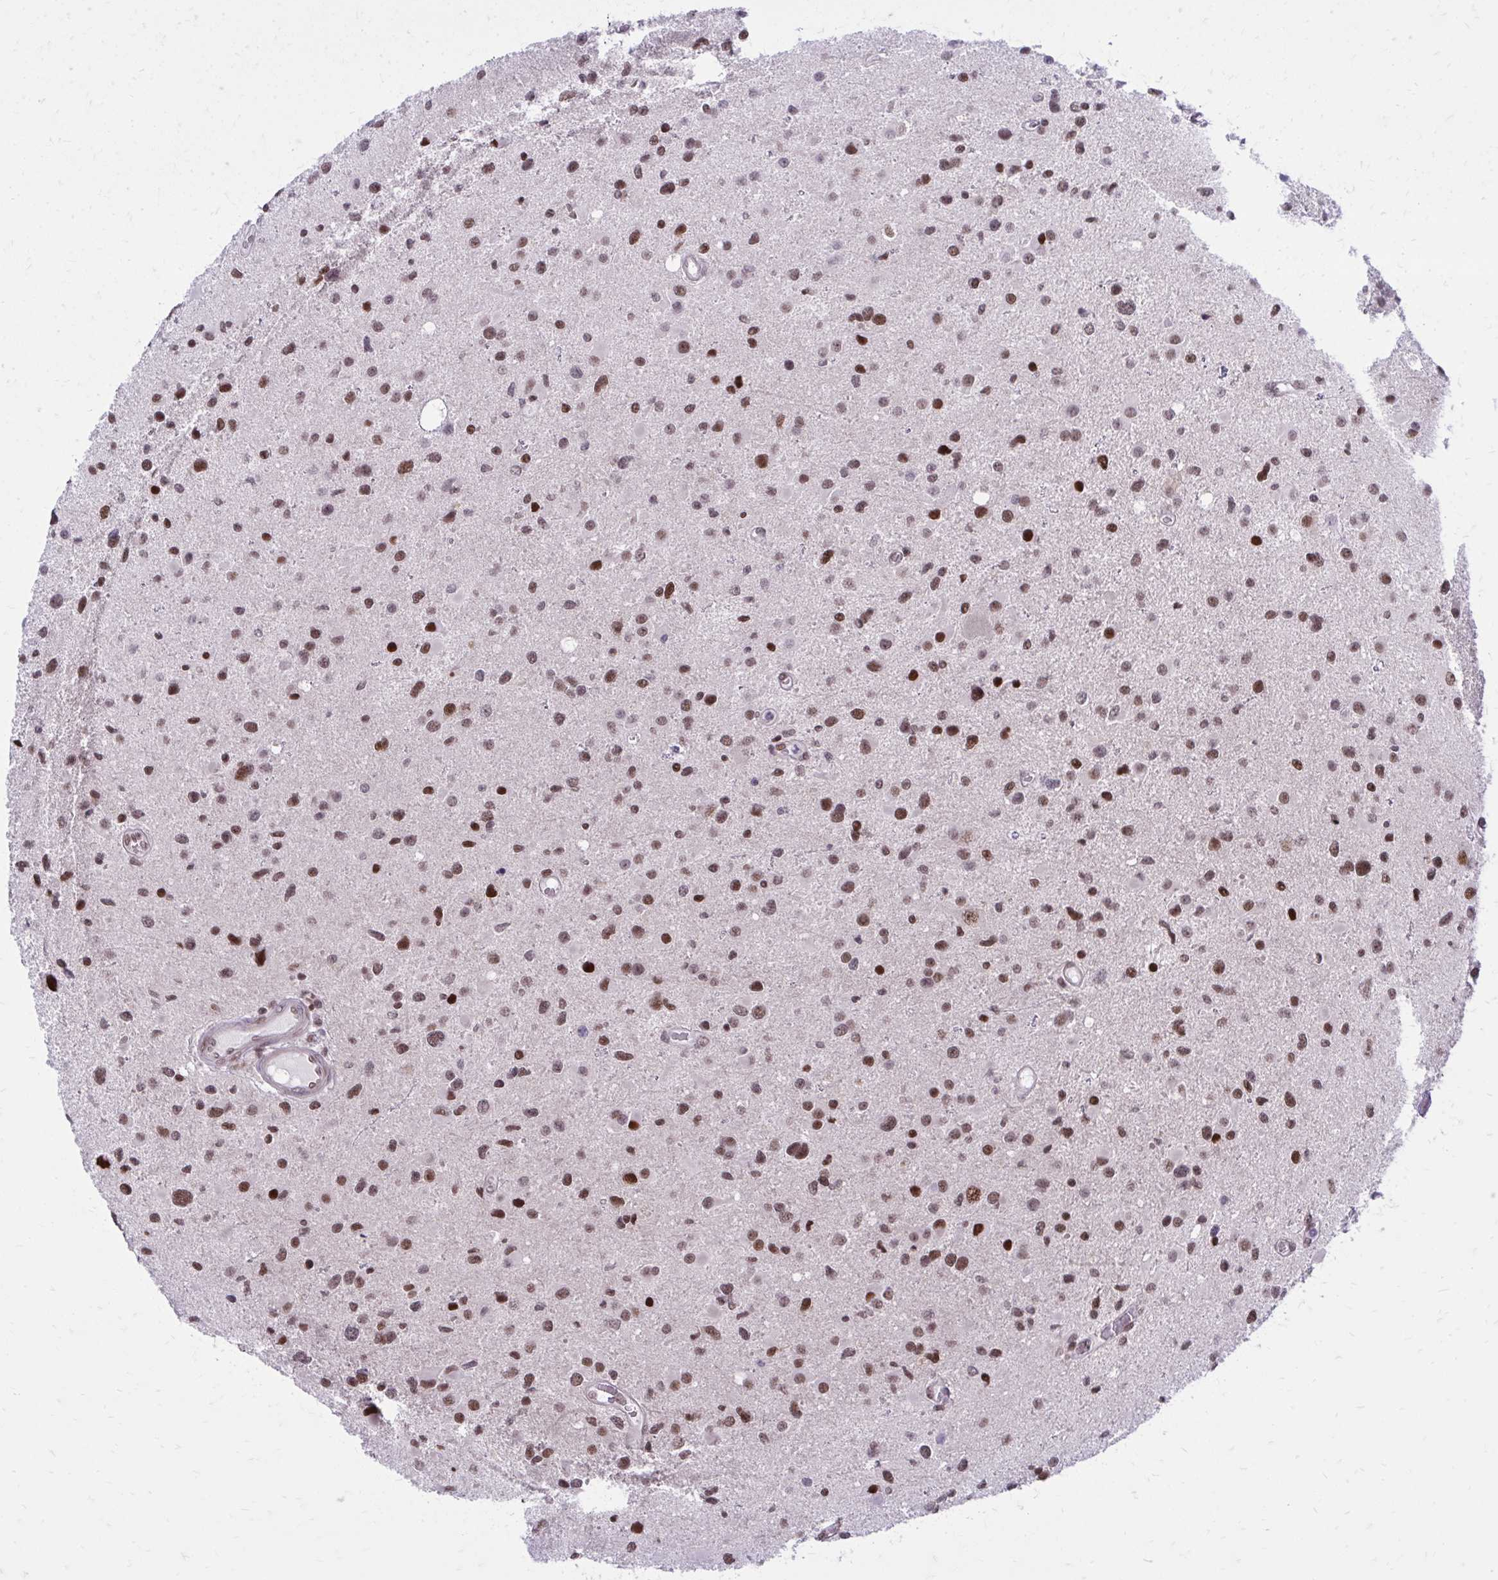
{"staining": {"intensity": "moderate", "quantity": ">75%", "location": "nuclear"}, "tissue": "glioma", "cell_type": "Tumor cells", "image_type": "cancer", "snomed": [{"axis": "morphology", "description": "Glioma, malignant, Low grade"}, {"axis": "topography", "description": "Brain"}], "caption": "Malignant glioma (low-grade) tissue demonstrates moderate nuclear staining in about >75% of tumor cells, visualized by immunohistochemistry.", "gene": "PSME4", "patient": {"sex": "female", "age": 32}}